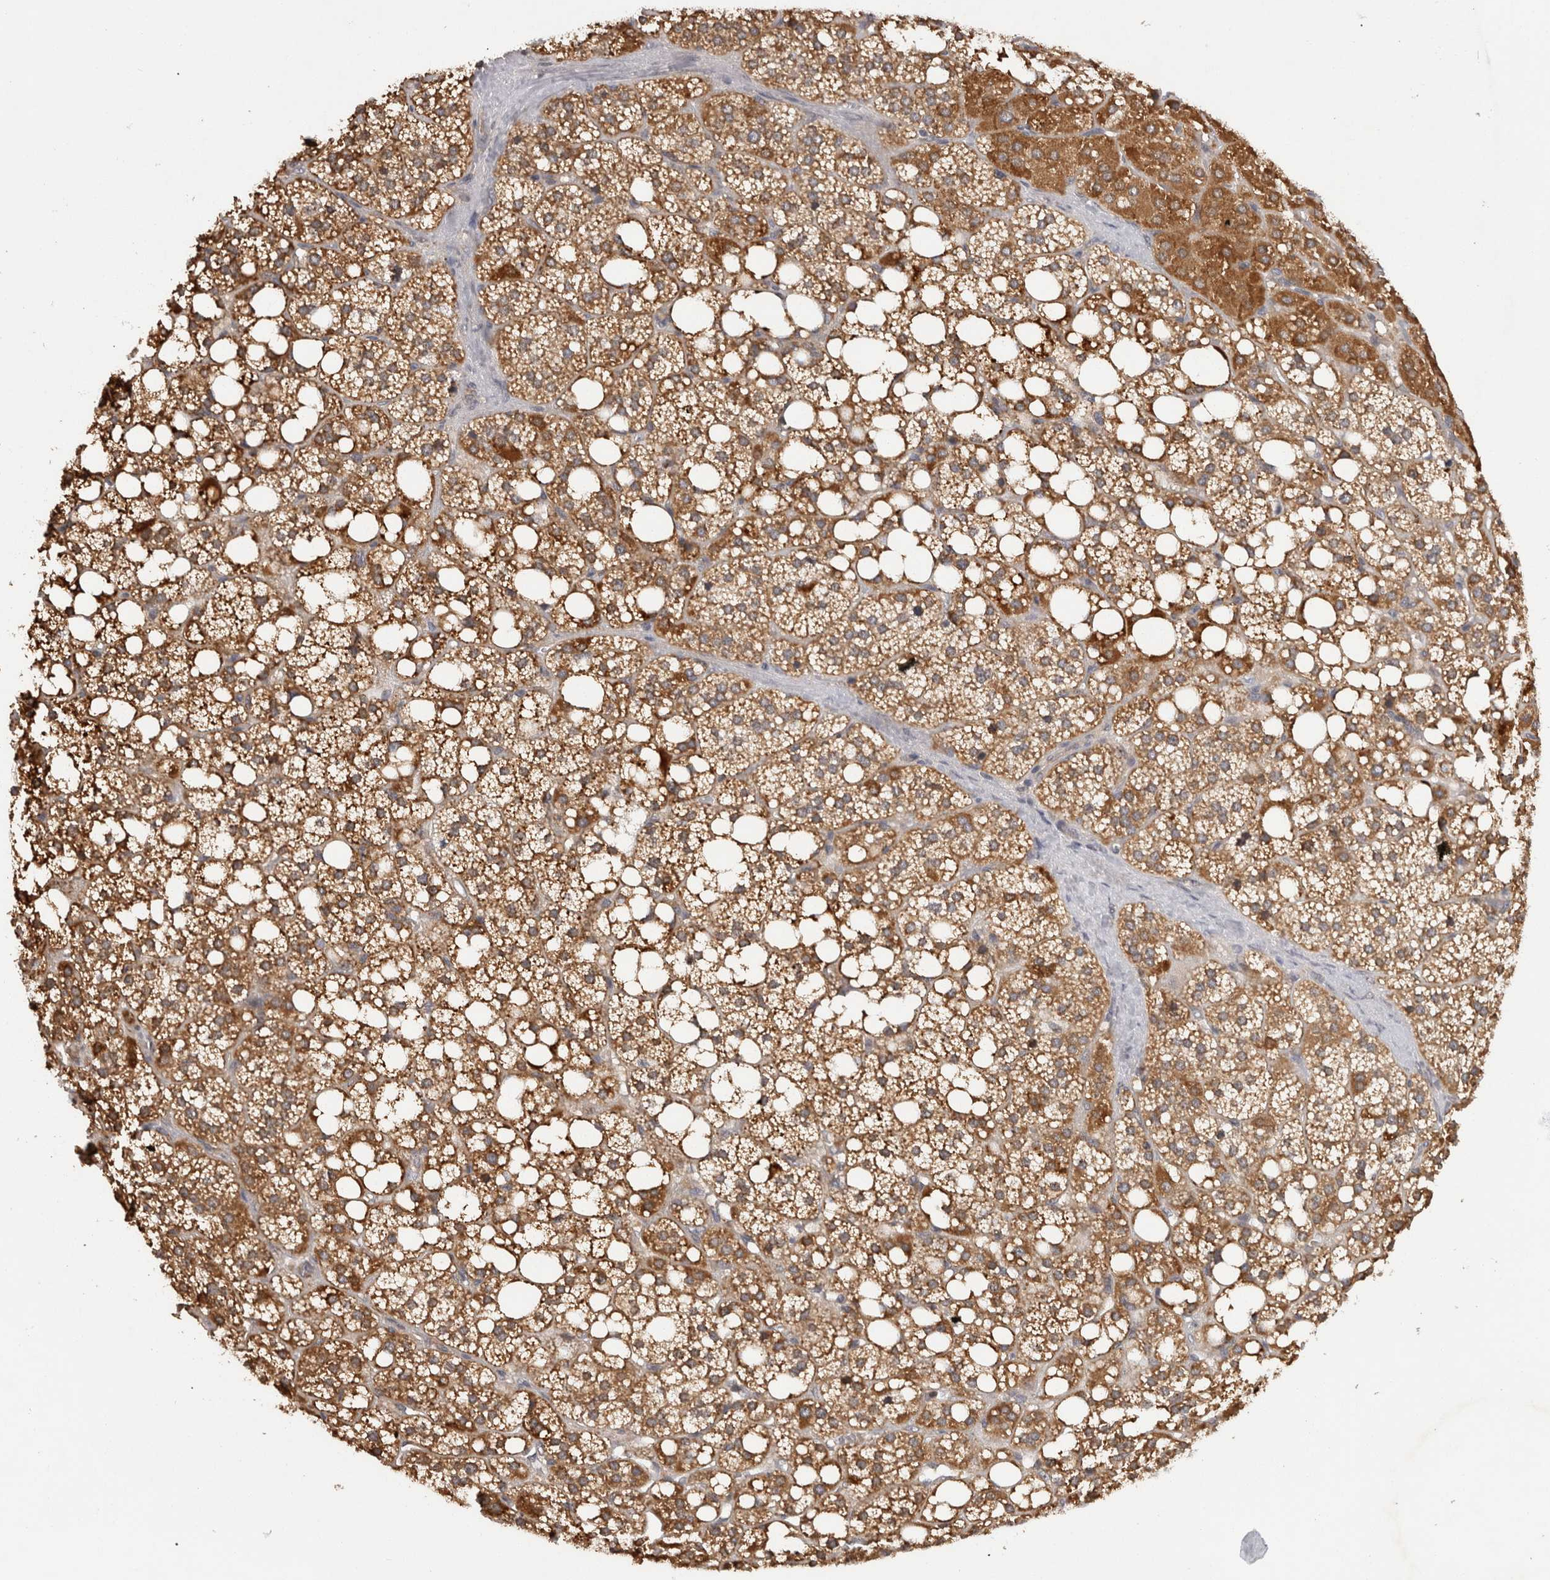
{"staining": {"intensity": "moderate", "quantity": ">75%", "location": "cytoplasmic/membranous"}, "tissue": "adrenal gland", "cell_type": "Glandular cells", "image_type": "normal", "snomed": [{"axis": "morphology", "description": "Normal tissue, NOS"}, {"axis": "topography", "description": "Adrenal gland"}], "caption": "This histopathology image demonstrates immunohistochemistry (IHC) staining of unremarkable human adrenal gland, with medium moderate cytoplasmic/membranous positivity in approximately >75% of glandular cells.", "gene": "ACAT2", "patient": {"sex": "female", "age": 59}}